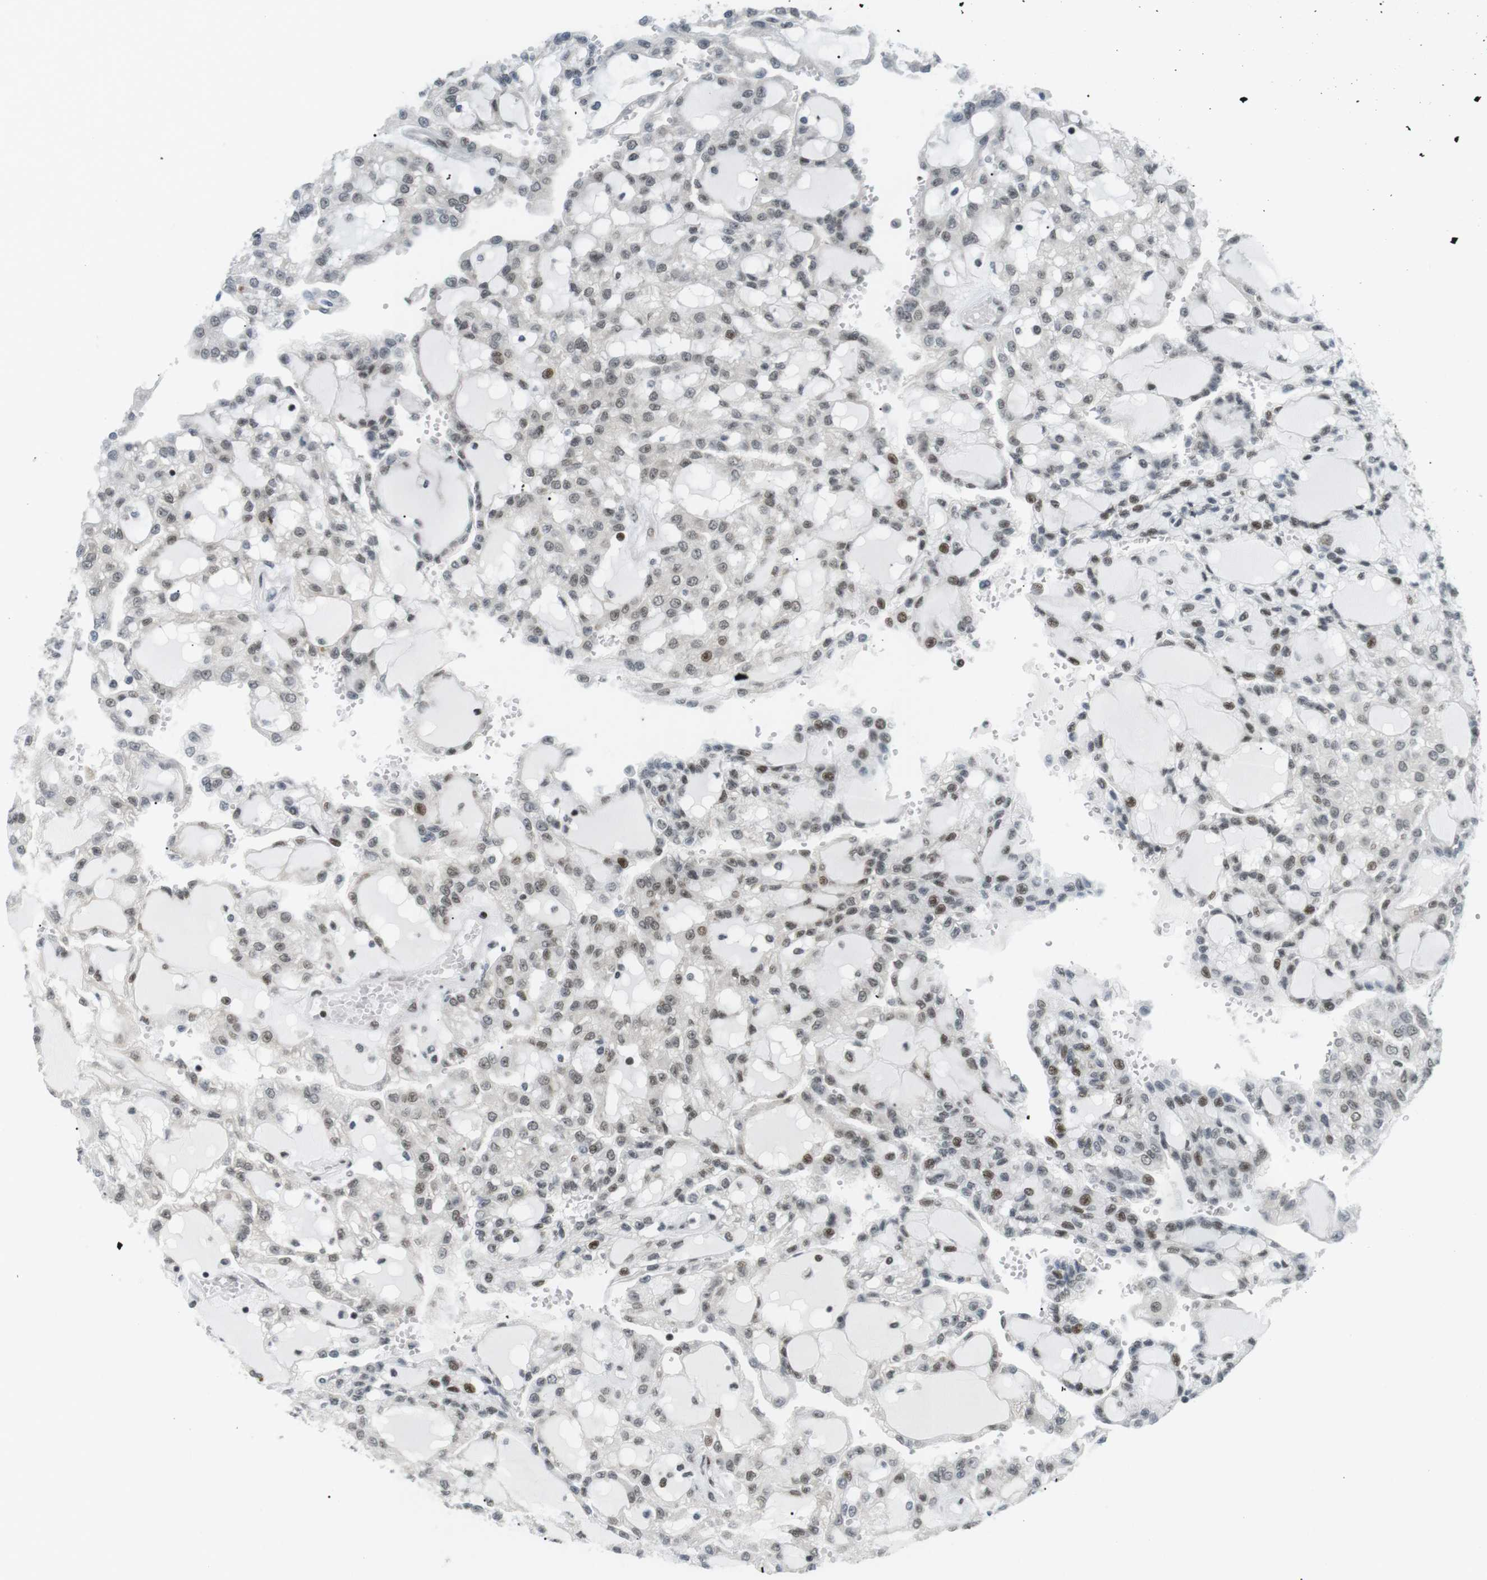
{"staining": {"intensity": "moderate", "quantity": "<25%", "location": "nuclear"}, "tissue": "renal cancer", "cell_type": "Tumor cells", "image_type": "cancer", "snomed": [{"axis": "morphology", "description": "Adenocarcinoma, NOS"}, {"axis": "topography", "description": "Kidney"}], "caption": "Renal adenocarcinoma stained for a protein displays moderate nuclear positivity in tumor cells.", "gene": "CDC27", "patient": {"sex": "male", "age": 63}}